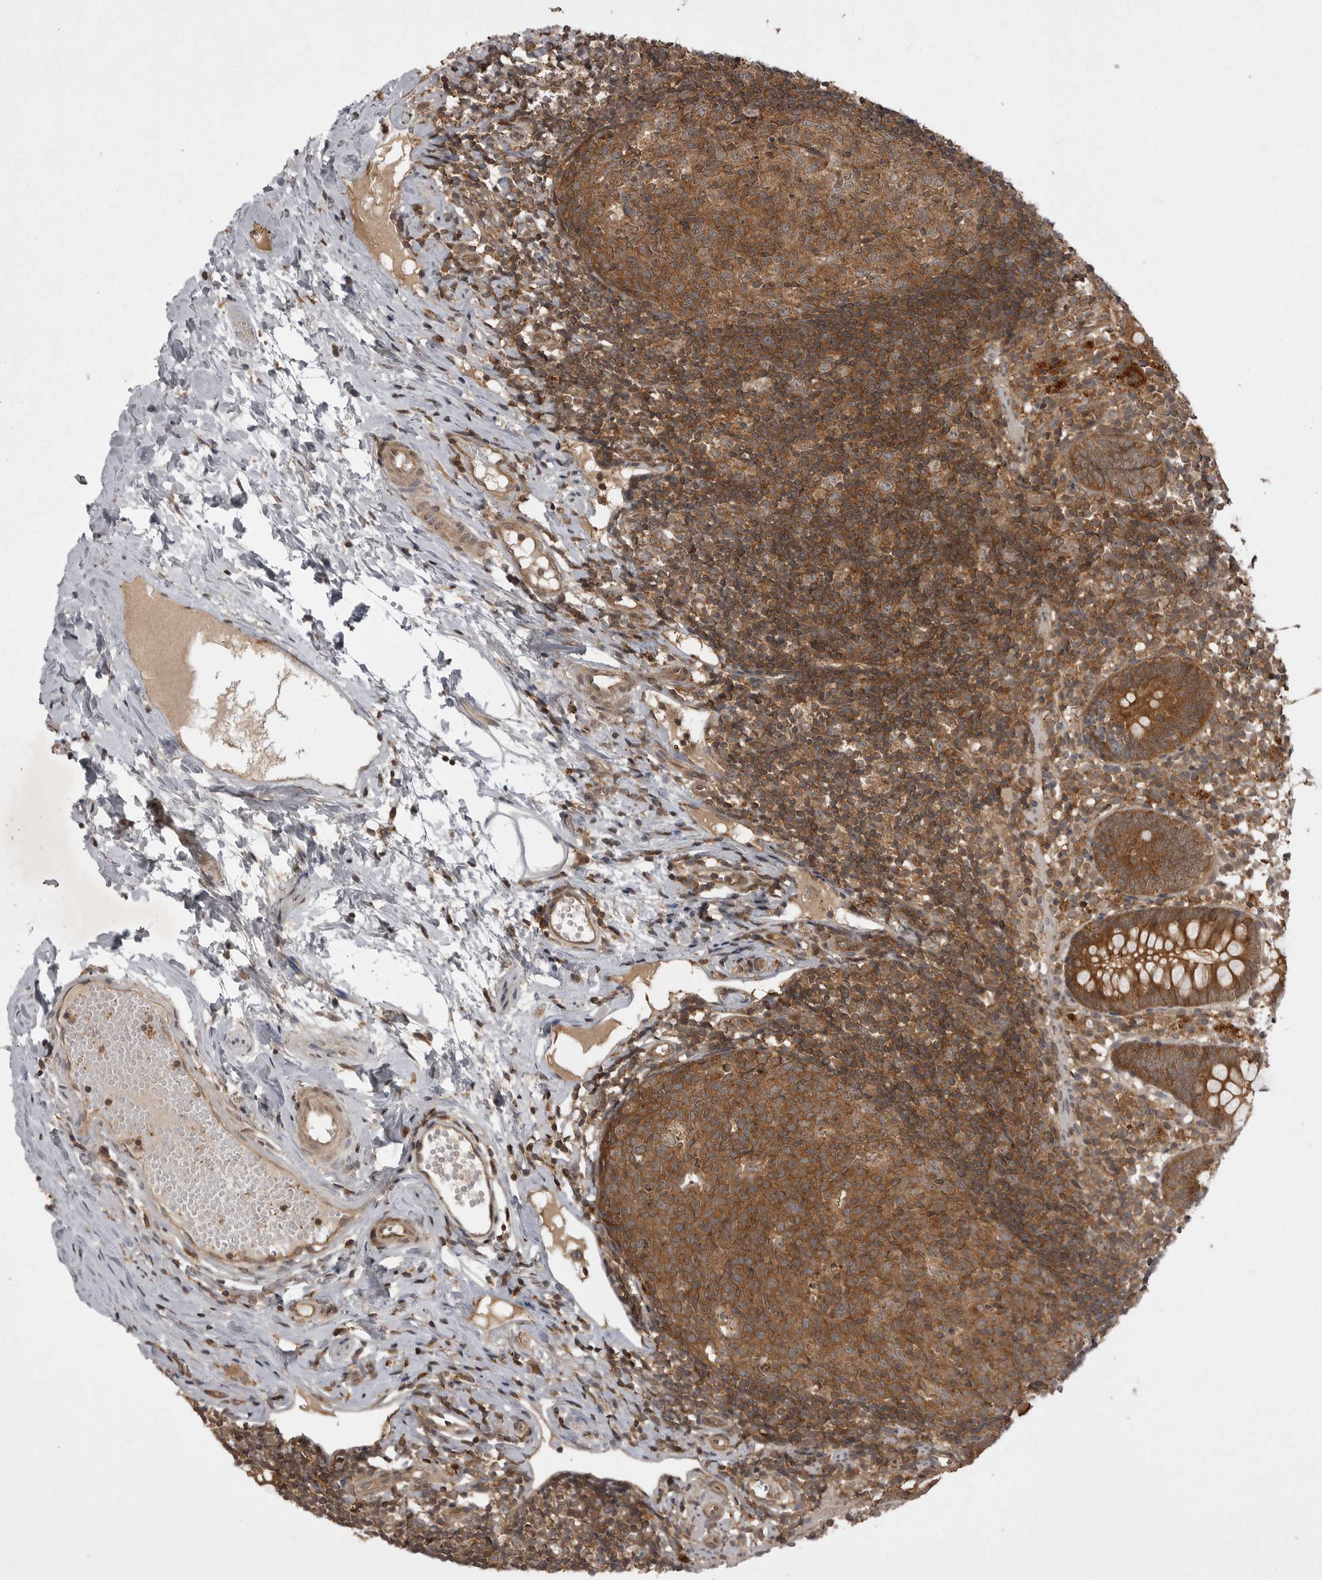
{"staining": {"intensity": "strong", "quantity": ">75%", "location": "cytoplasmic/membranous"}, "tissue": "appendix", "cell_type": "Glandular cells", "image_type": "normal", "snomed": [{"axis": "morphology", "description": "Normal tissue, NOS"}, {"axis": "topography", "description": "Appendix"}], "caption": "IHC histopathology image of benign appendix stained for a protein (brown), which exhibits high levels of strong cytoplasmic/membranous staining in approximately >75% of glandular cells.", "gene": "STK24", "patient": {"sex": "female", "age": 20}}